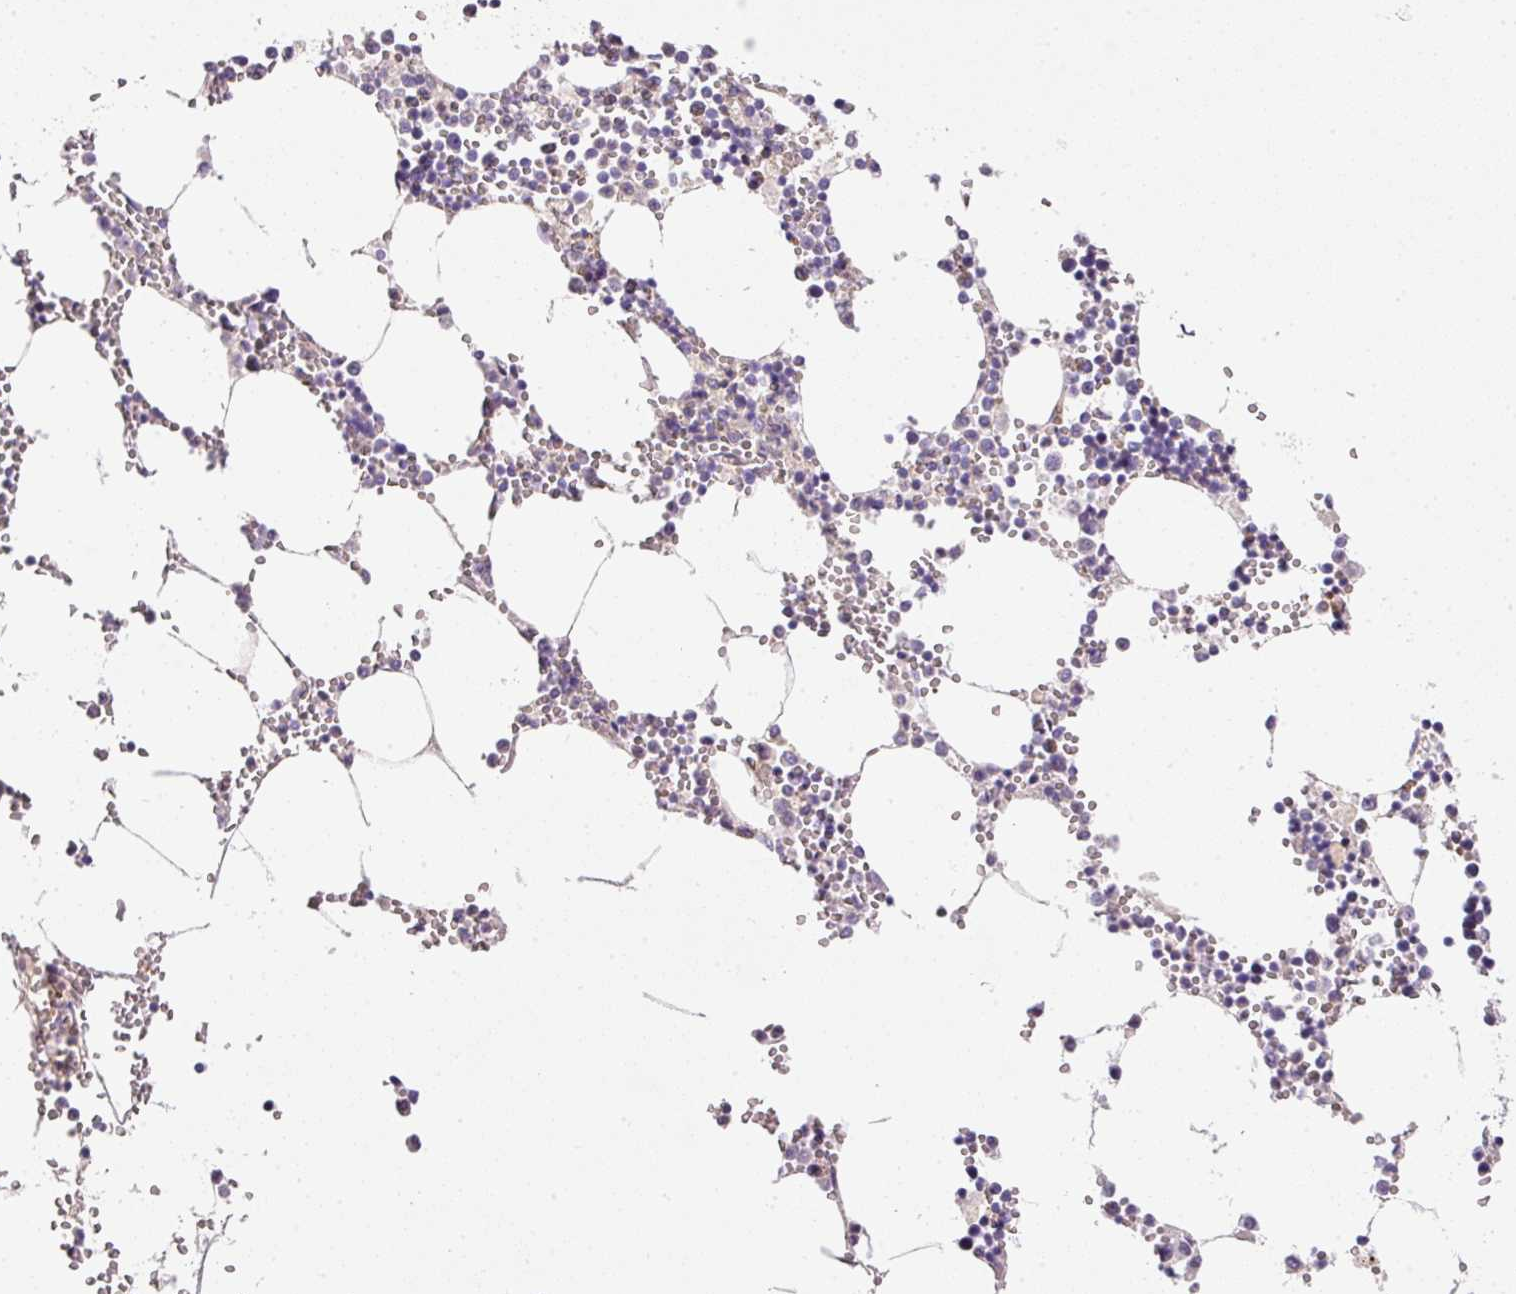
{"staining": {"intensity": "moderate", "quantity": "<25%", "location": "cytoplasmic/membranous"}, "tissue": "bone marrow", "cell_type": "Hematopoietic cells", "image_type": "normal", "snomed": [{"axis": "morphology", "description": "Normal tissue, NOS"}, {"axis": "topography", "description": "Bone marrow"}], "caption": "Normal bone marrow was stained to show a protein in brown. There is low levels of moderate cytoplasmic/membranous positivity in approximately <25% of hematopoietic cells. (brown staining indicates protein expression, while blue staining denotes nuclei).", "gene": "TBC1D2B", "patient": {"sex": "male", "age": 54}}